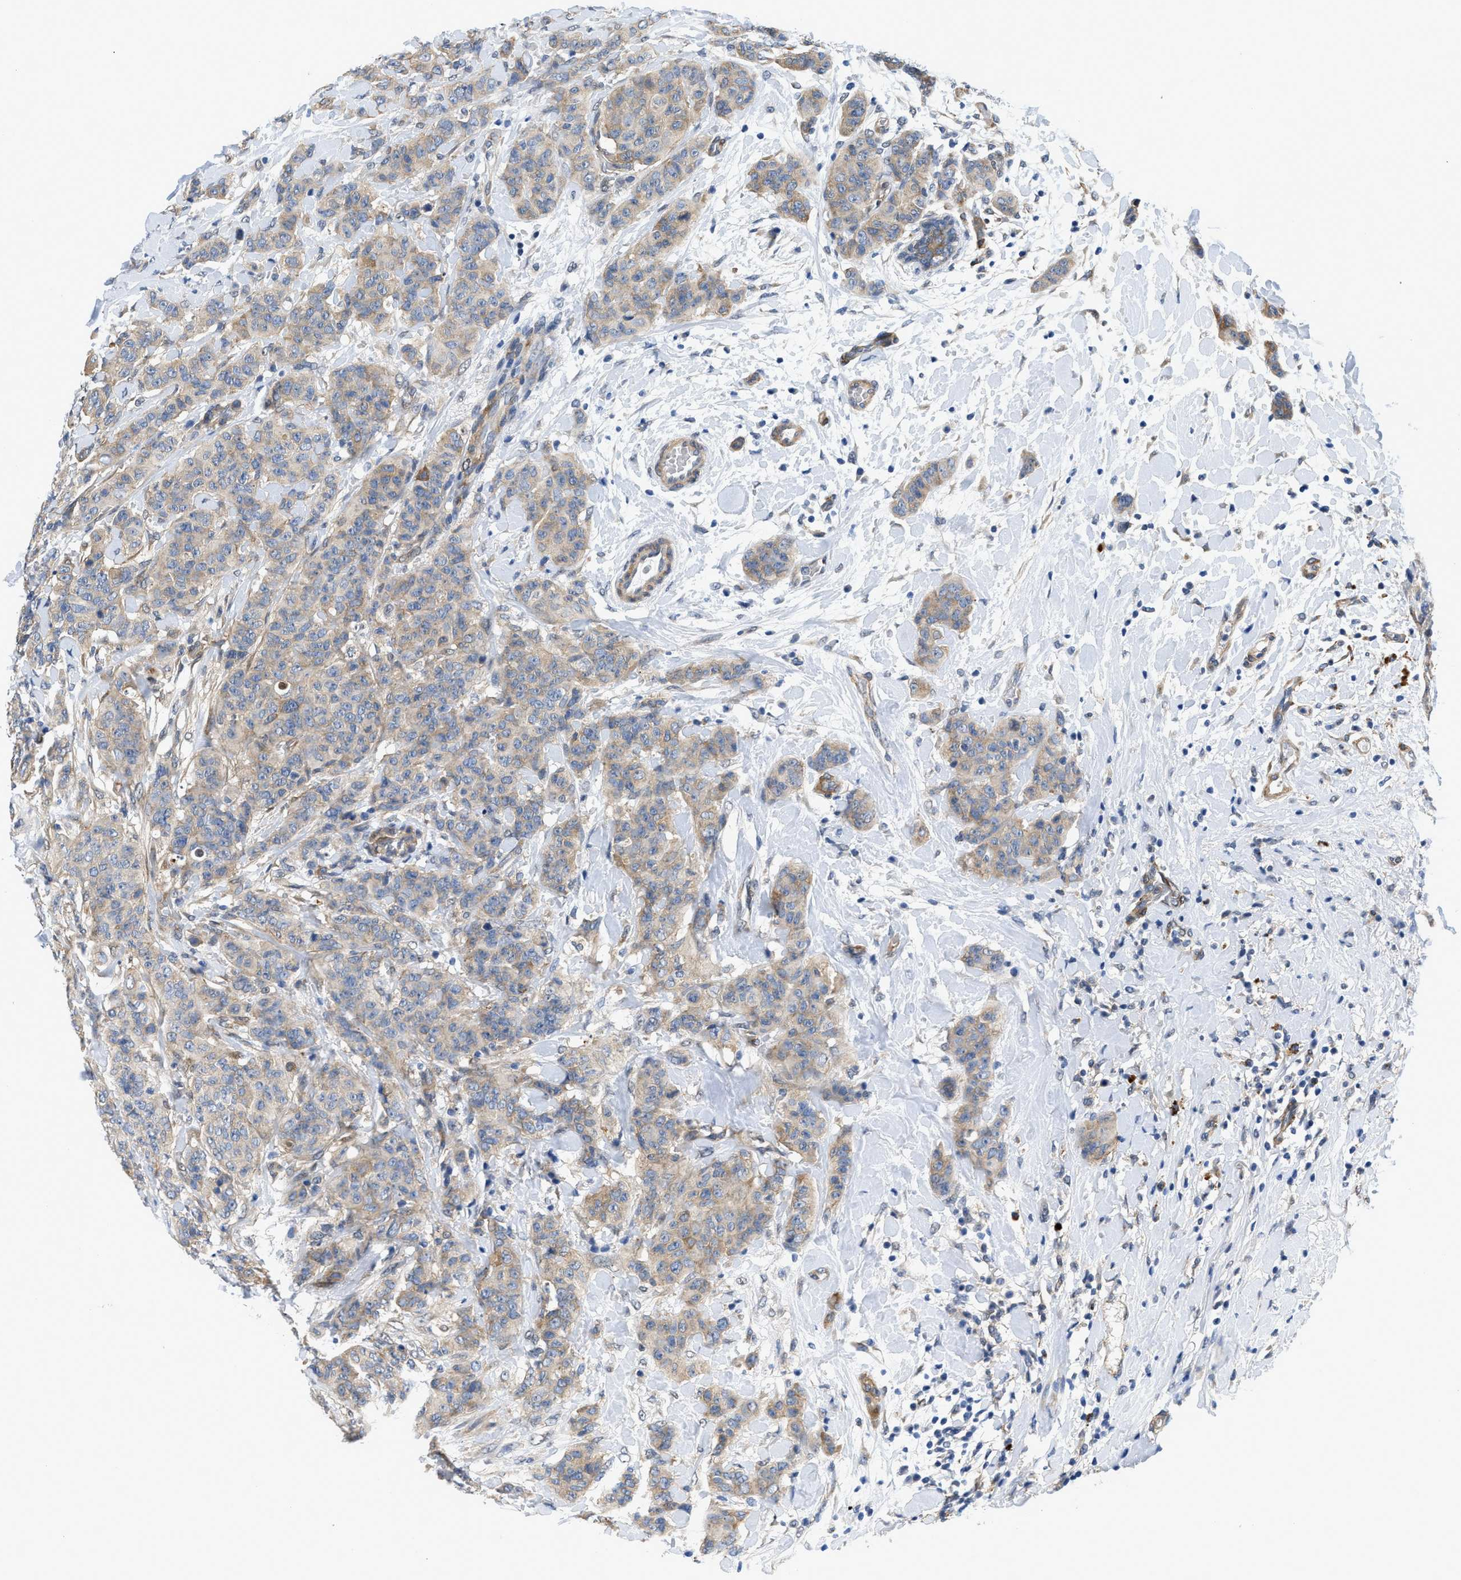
{"staining": {"intensity": "weak", "quantity": "25%-75%", "location": "cytoplasmic/membranous"}, "tissue": "breast cancer", "cell_type": "Tumor cells", "image_type": "cancer", "snomed": [{"axis": "morphology", "description": "Normal tissue, NOS"}, {"axis": "morphology", "description": "Duct carcinoma"}, {"axis": "topography", "description": "Breast"}], "caption": "Infiltrating ductal carcinoma (breast) tissue displays weak cytoplasmic/membranous expression in approximately 25%-75% of tumor cells", "gene": "RAPH1", "patient": {"sex": "female", "age": 40}}